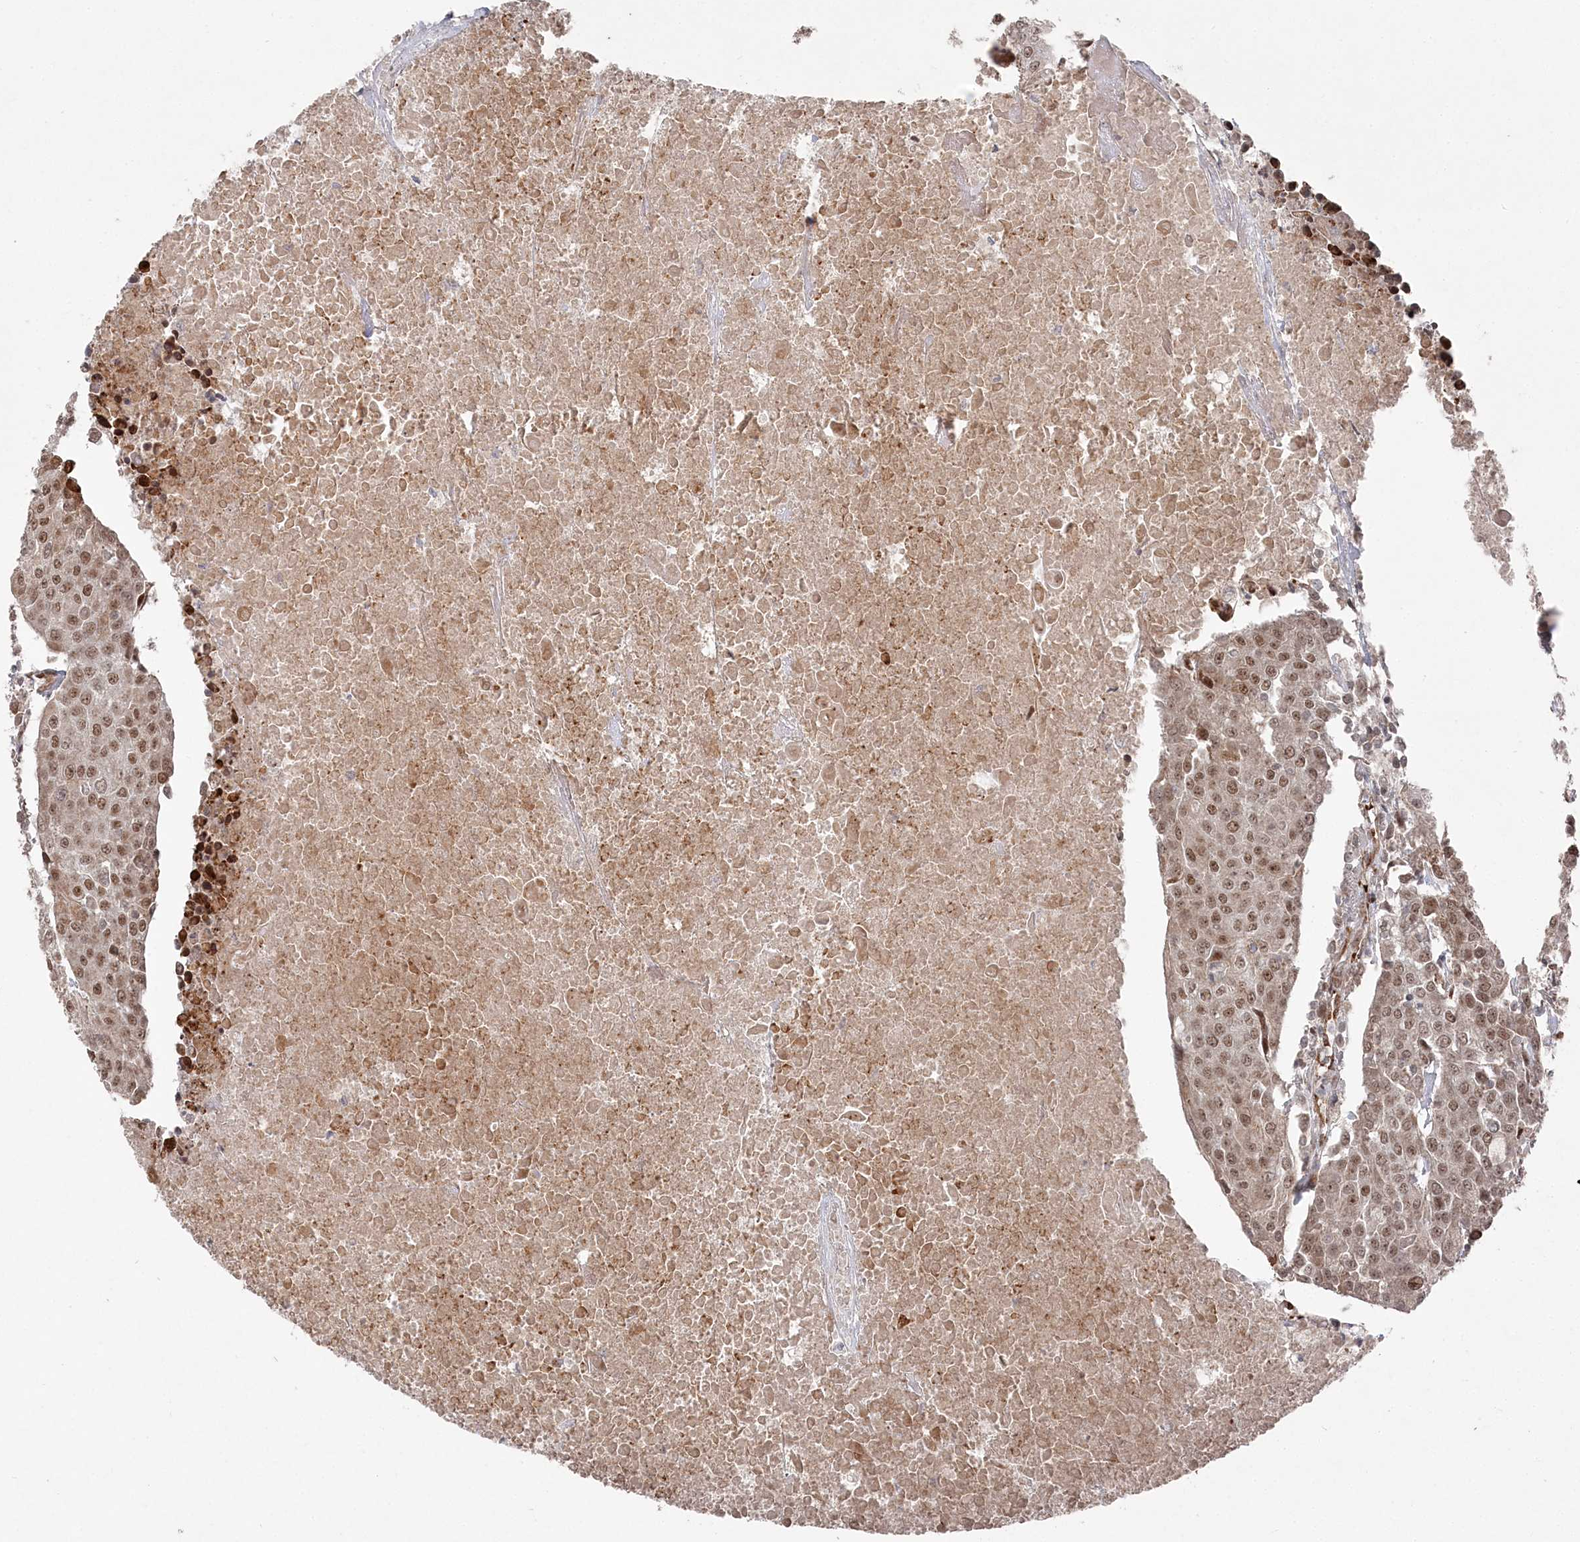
{"staining": {"intensity": "moderate", "quantity": ">75%", "location": "nuclear"}, "tissue": "urothelial cancer", "cell_type": "Tumor cells", "image_type": "cancer", "snomed": [{"axis": "morphology", "description": "Urothelial carcinoma, High grade"}, {"axis": "topography", "description": "Urinary bladder"}], "caption": "Immunohistochemistry of urothelial cancer displays medium levels of moderate nuclear expression in about >75% of tumor cells.", "gene": "POLR3A", "patient": {"sex": "female", "age": 85}}